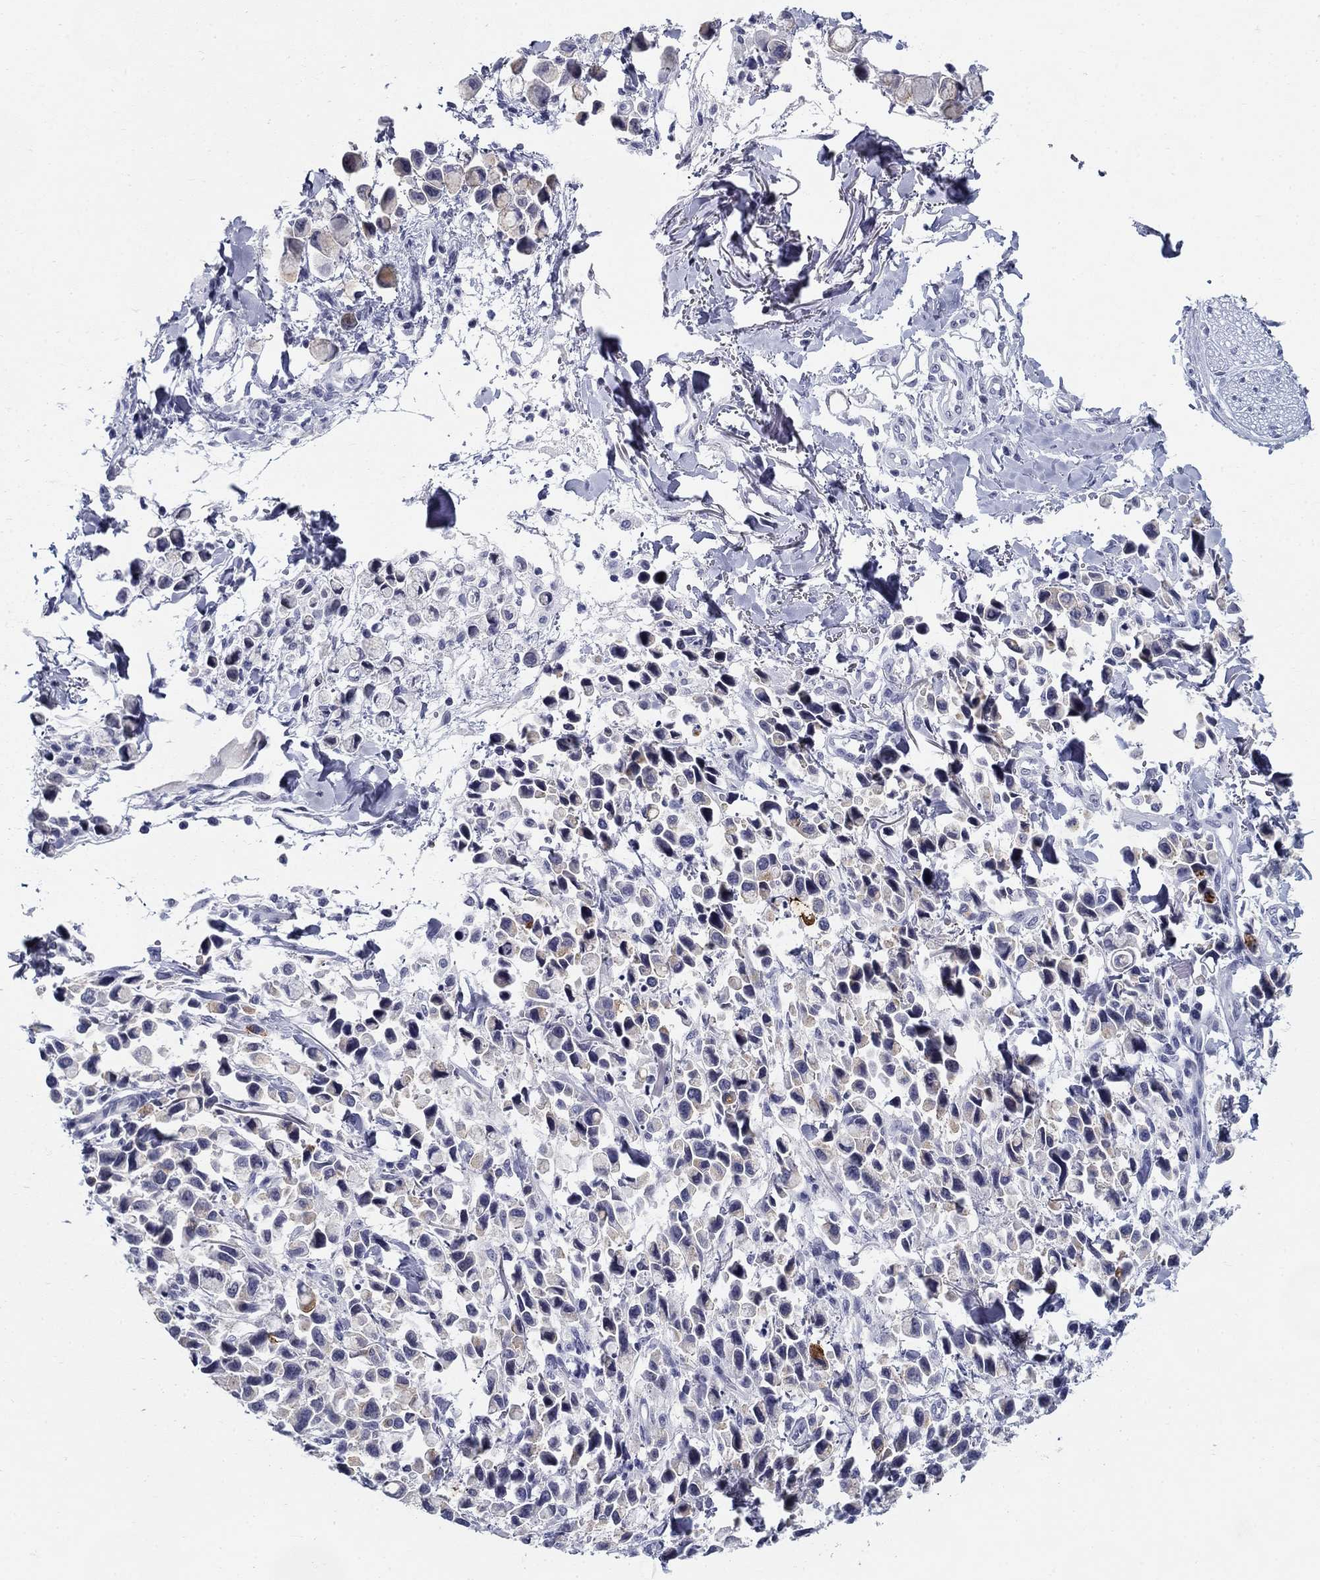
{"staining": {"intensity": "weak", "quantity": "<25%", "location": "cytoplasmic/membranous"}, "tissue": "stomach cancer", "cell_type": "Tumor cells", "image_type": "cancer", "snomed": [{"axis": "morphology", "description": "Adenocarcinoma, NOS"}, {"axis": "topography", "description": "Stomach"}], "caption": "Stomach cancer (adenocarcinoma) stained for a protein using immunohistochemistry (IHC) displays no expression tumor cells.", "gene": "C4orf19", "patient": {"sex": "female", "age": 81}}